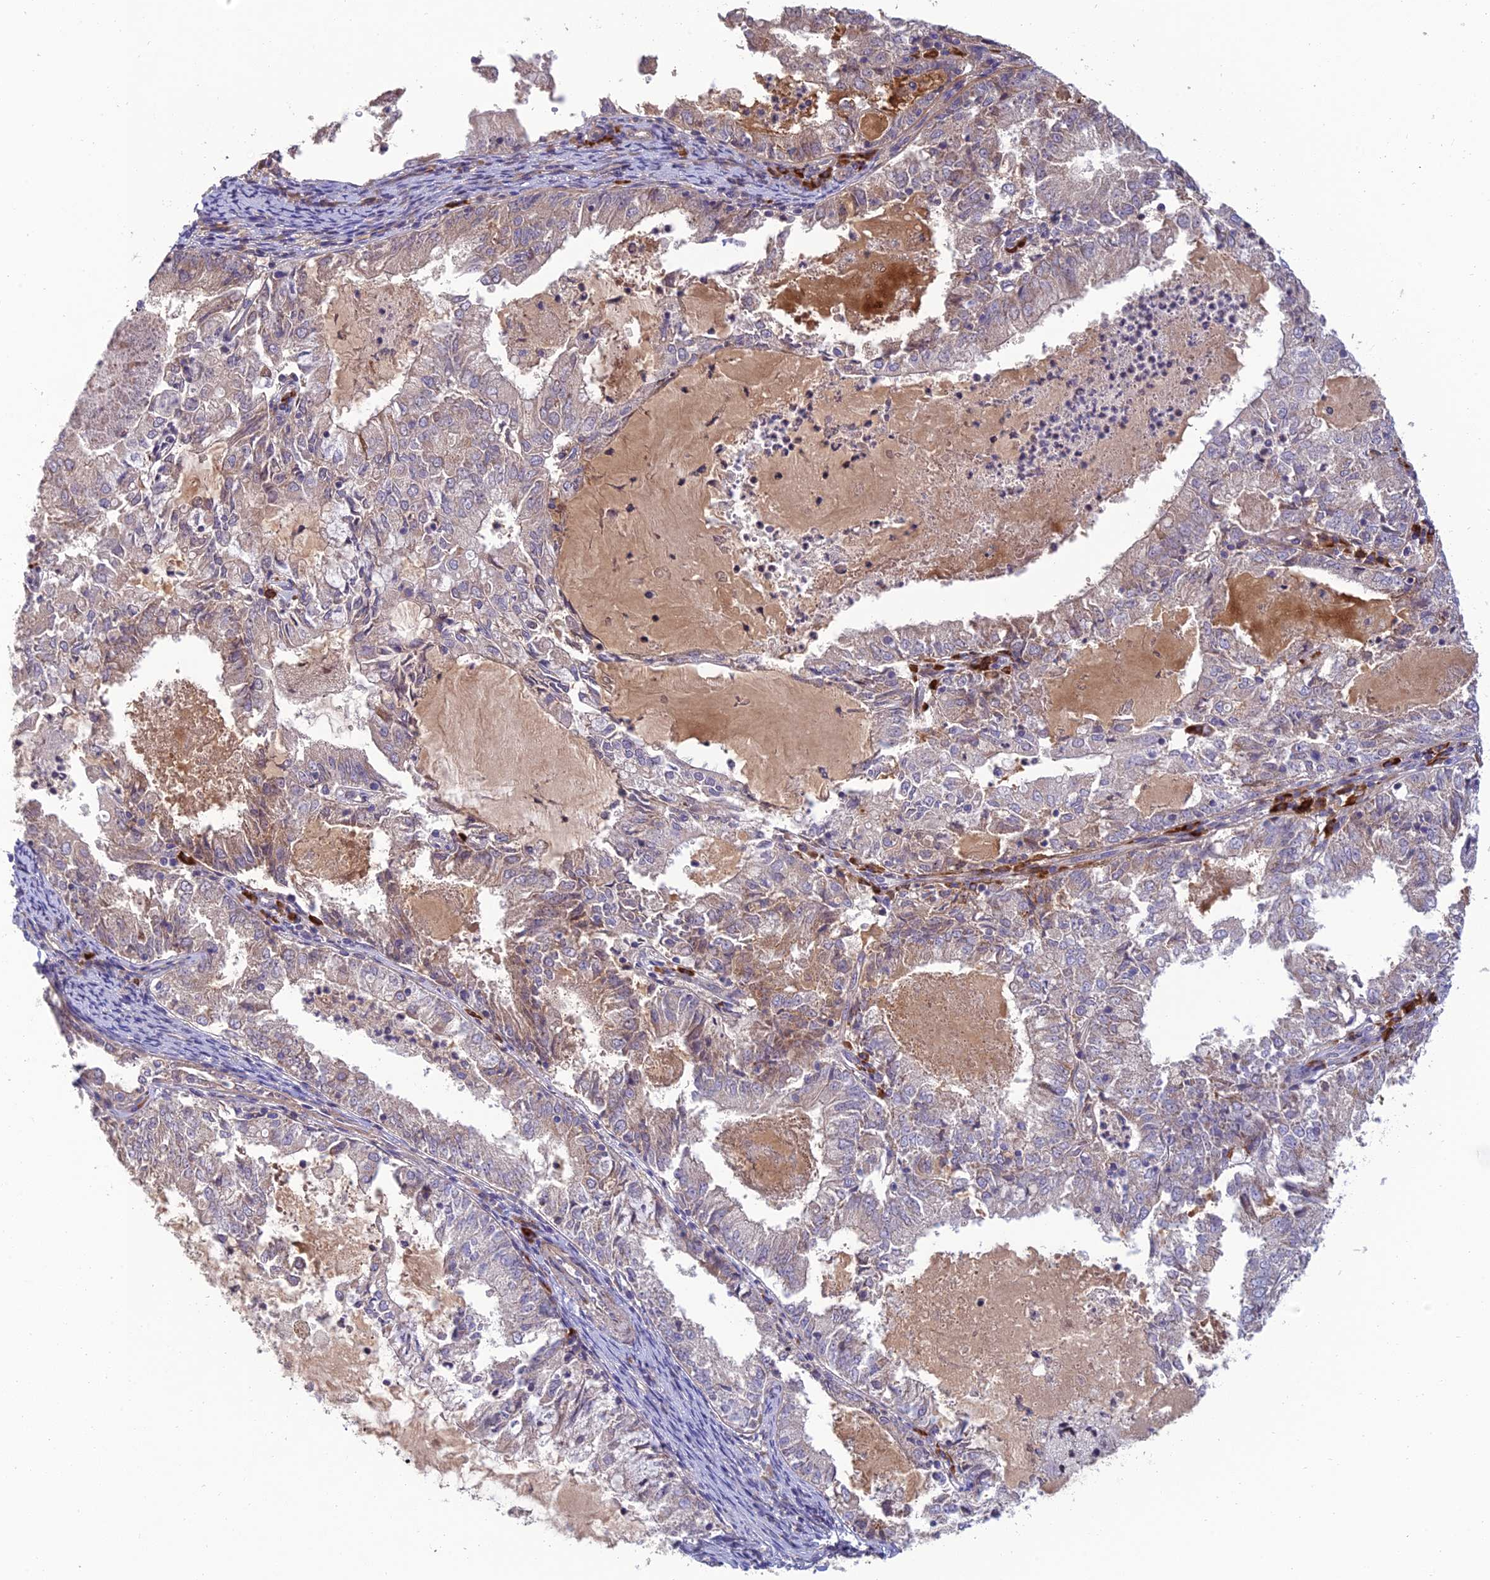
{"staining": {"intensity": "weak", "quantity": "<25%", "location": "cytoplasmic/membranous"}, "tissue": "endometrial cancer", "cell_type": "Tumor cells", "image_type": "cancer", "snomed": [{"axis": "morphology", "description": "Adenocarcinoma, NOS"}, {"axis": "topography", "description": "Endometrium"}], "caption": "Immunohistochemistry of human endometrial adenocarcinoma demonstrates no staining in tumor cells.", "gene": "C3orf20", "patient": {"sex": "female", "age": 57}}